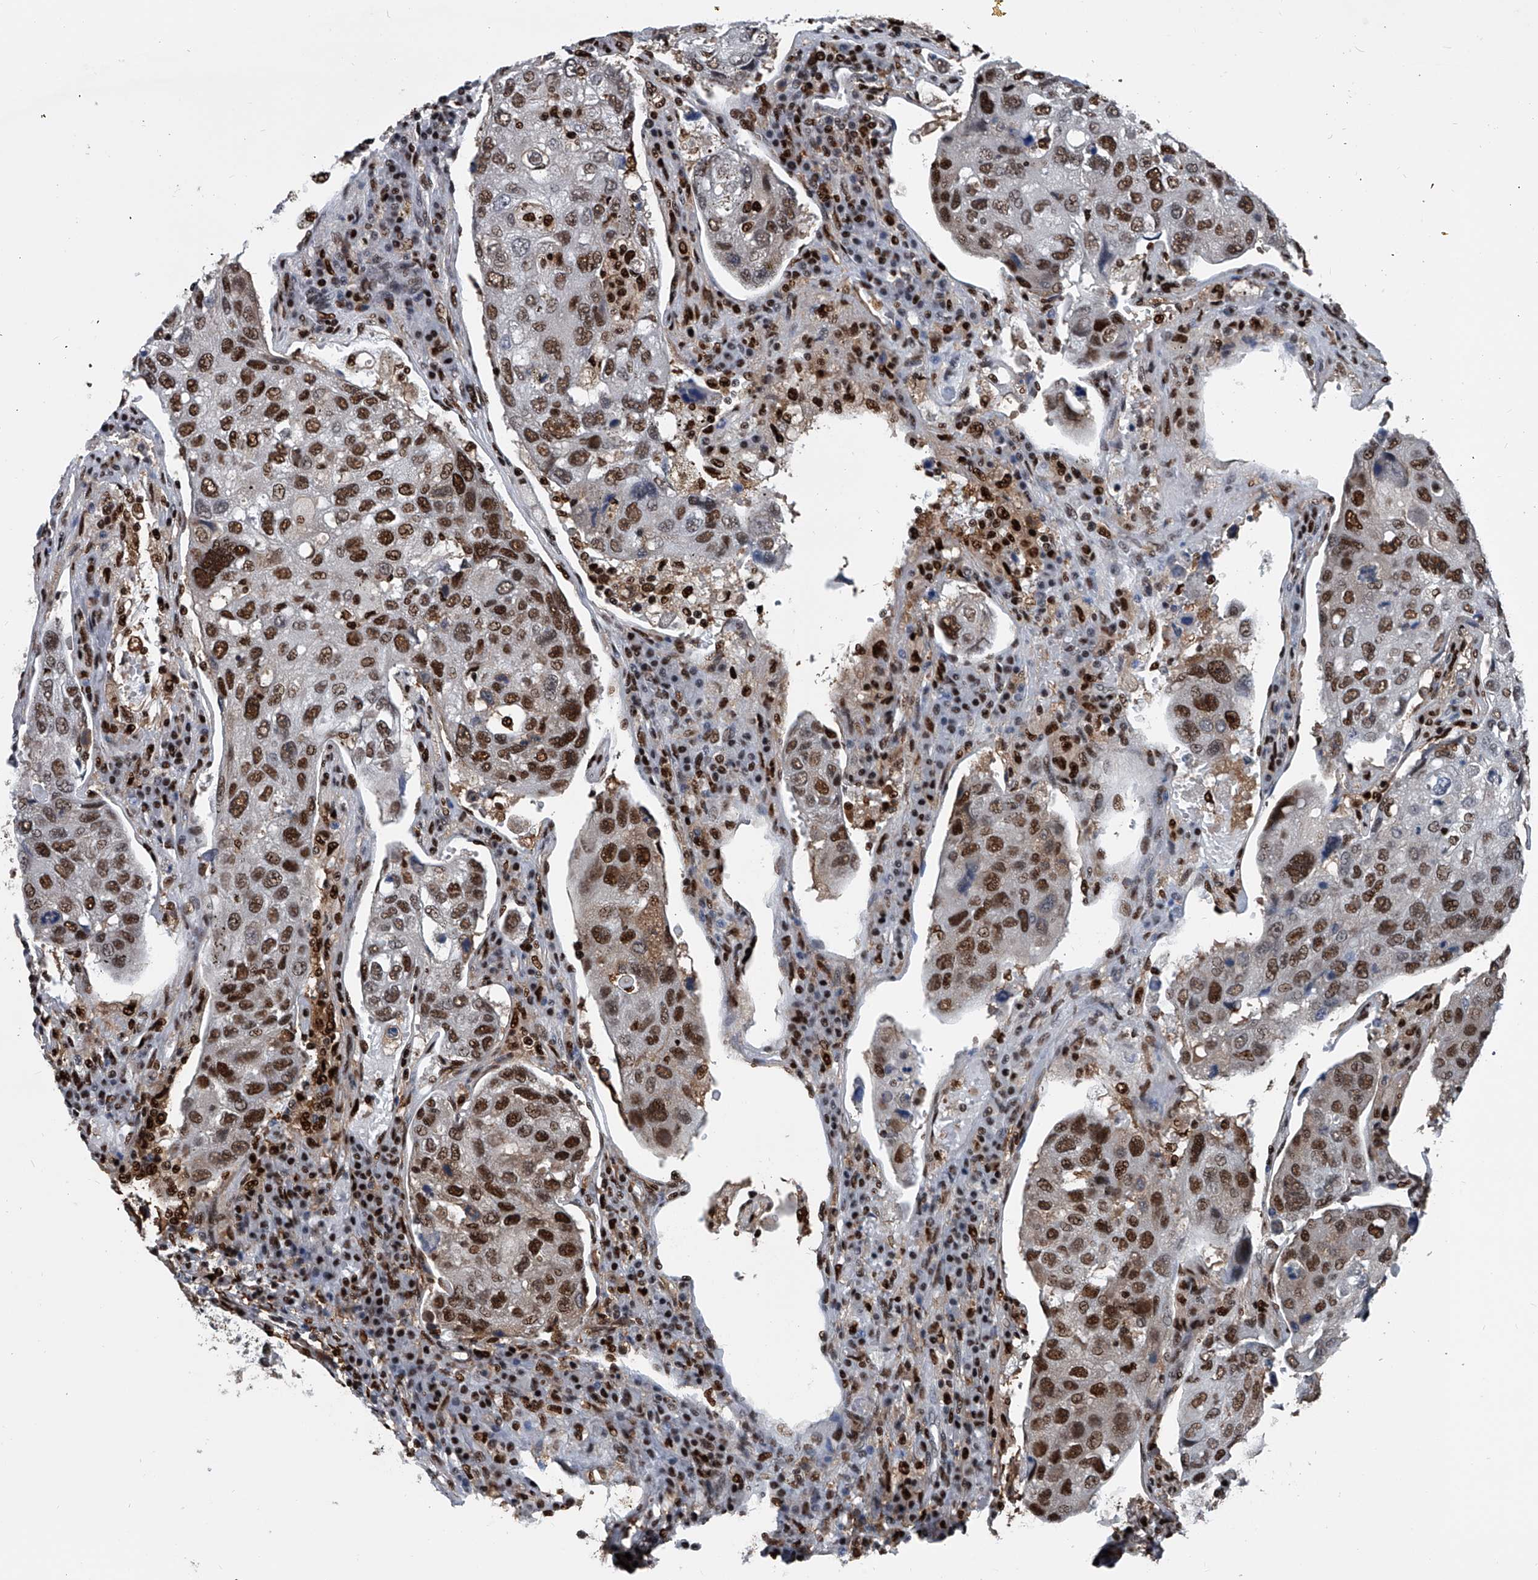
{"staining": {"intensity": "strong", "quantity": ">75%", "location": "nuclear"}, "tissue": "urothelial cancer", "cell_type": "Tumor cells", "image_type": "cancer", "snomed": [{"axis": "morphology", "description": "Urothelial carcinoma, High grade"}, {"axis": "topography", "description": "Lymph node"}, {"axis": "topography", "description": "Urinary bladder"}], "caption": "High-grade urothelial carcinoma stained with a protein marker exhibits strong staining in tumor cells.", "gene": "FKBP5", "patient": {"sex": "male", "age": 51}}